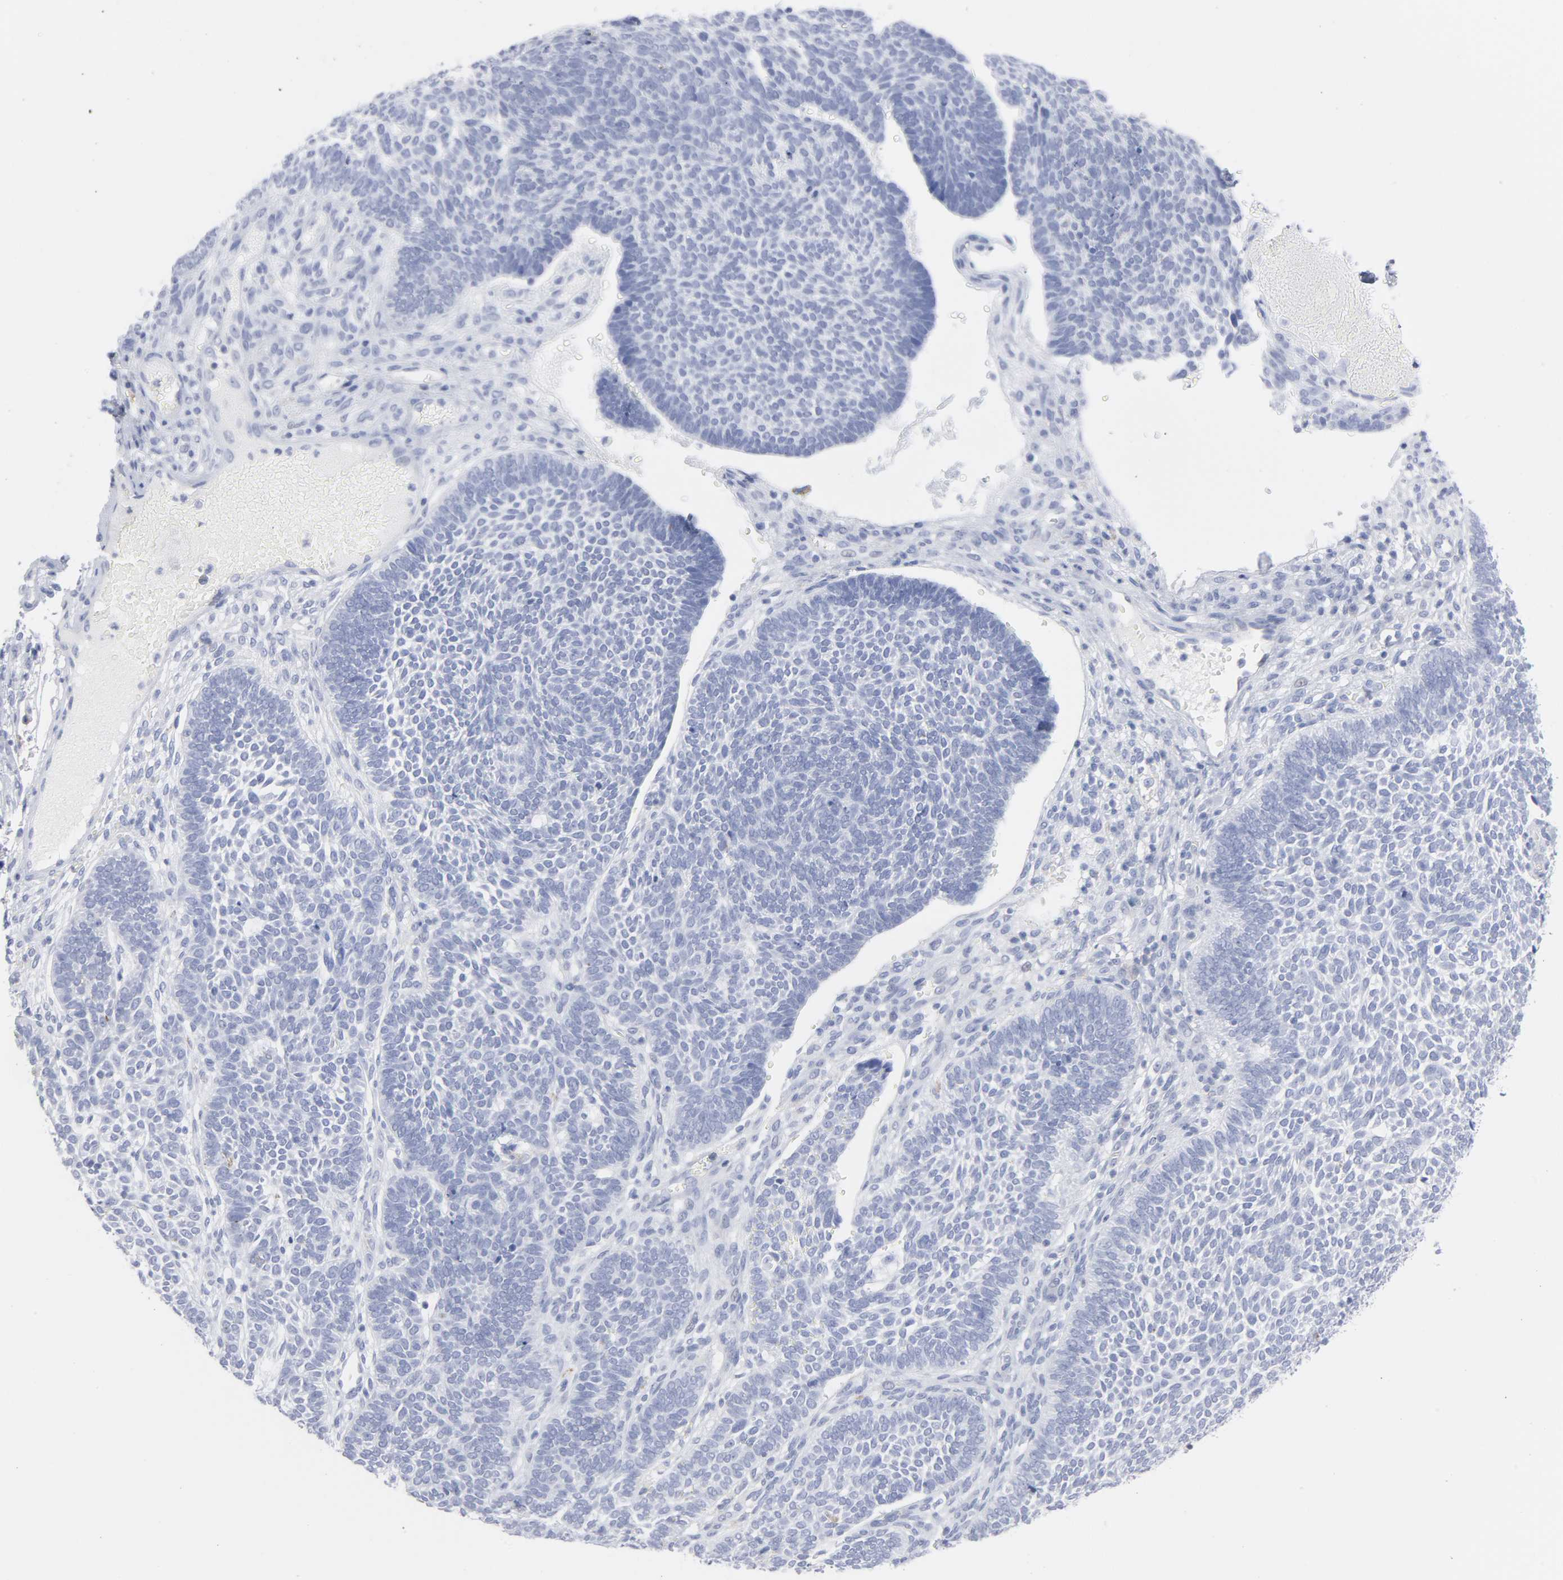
{"staining": {"intensity": "negative", "quantity": "none", "location": "none"}, "tissue": "skin cancer", "cell_type": "Tumor cells", "image_type": "cancer", "snomed": [{"axis": "morphology", "description": "Normal tissue, NOS"}, {"axis": "morphology", "description": "Basal cell carcinoma"}, {"axis": "topography", "description": "Skin"}], "caption": "DAB (3,3'-diaminobenzidine) immunohistochemical staining of human basal cell carcinoma (skin) shows no significant staining in tumor cells.", "gene": "P2RY8", "patient": {"sex": "male", "age": 87}}